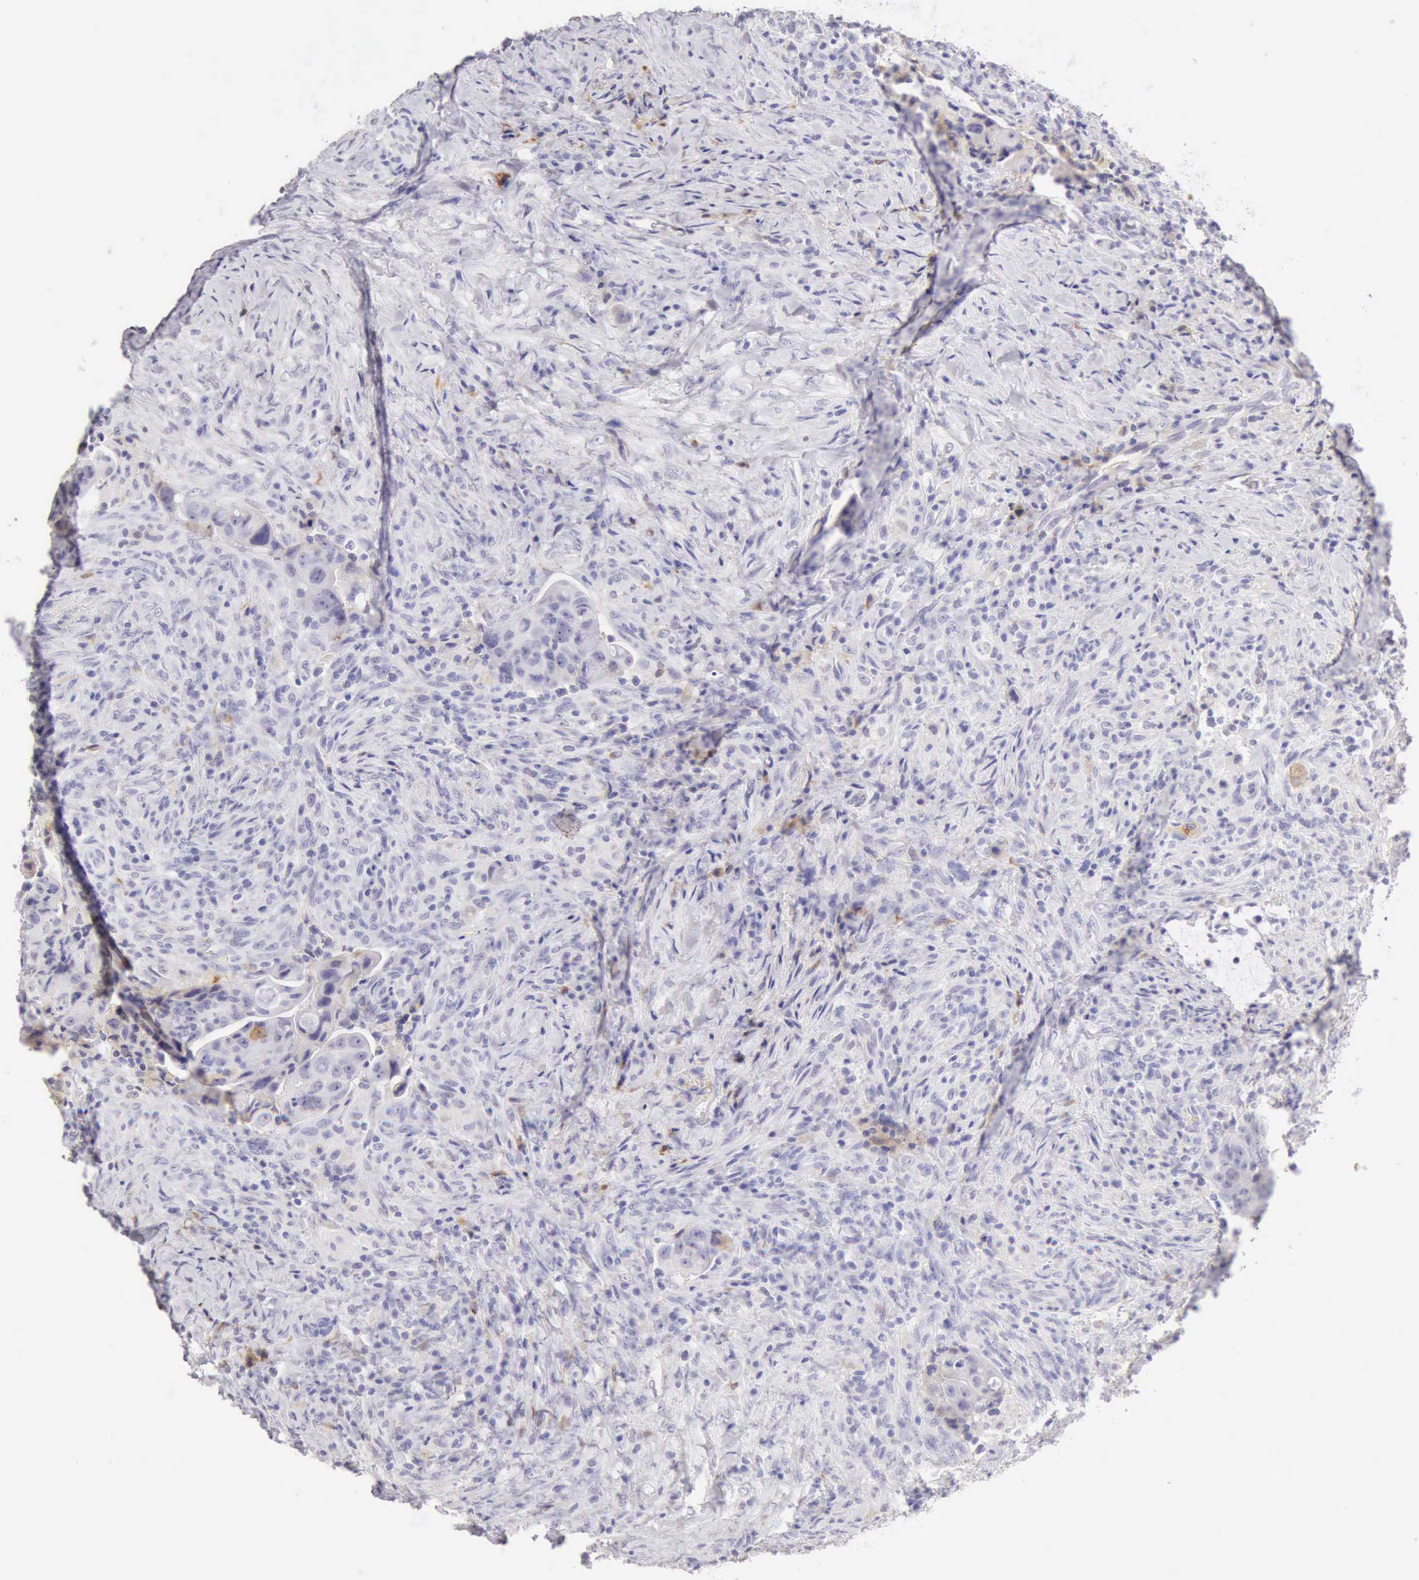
{"staining": {"intensity": "weak", "quantity": "<25%", "location": "cytoplasmic/membranous"}, "tissue": "colorectal cancer", "cell_type": "Tumor cells", "image_type": "cancer", "snomed": [{"axis": "morphology", "description": "Adenocarcinoma, NOS"}, {"axis": "topography", "description": "Rectum"}], "caption": "DAB (3,3'-diaminobenzidine) immunohistochemical staining of human colorectal cancer shows no significant positivity in tumor cells.", "gene": "RNASE1", "patient": {"sex": "female", "age": 71}}